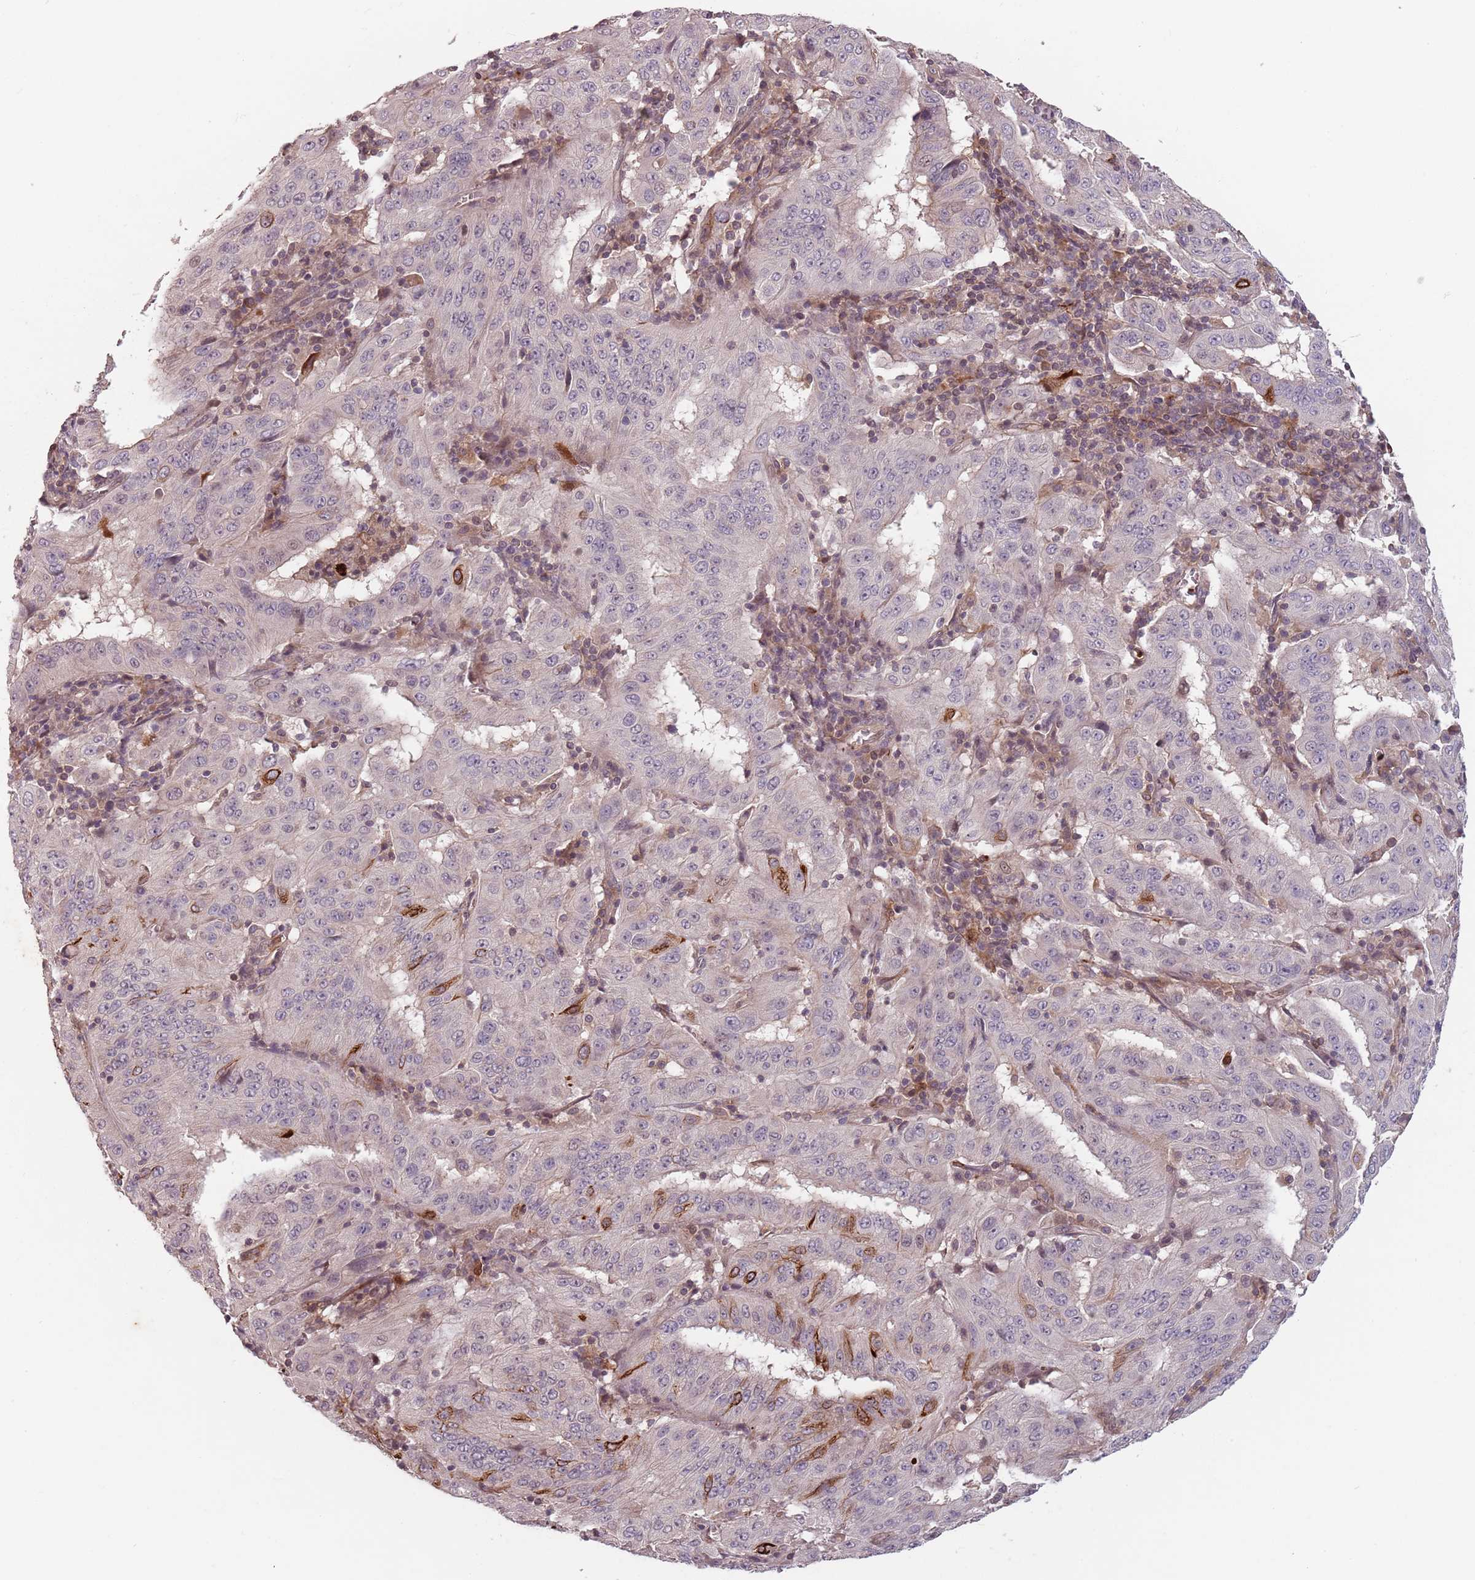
{"staining": {"intensity": "negative", "quantity": "none", "location": "none"}, "tissue": "pancreatic cancer", "cell_type": "Tumor cells", "image_type": "cancer", "snomed": [{"axis": "morphology", "description": "Adenocarcinoma, NOS"}, {"axis": "topography", "description": "Pancreas"}], "caption": "This is a image of IHC staining of pancreatic adenocarcinoma, which shows no positivity in tumor cells. The staining was performed using DAB to visualize the protein expression in brown, while the nuclei were stained in blue with hematoxylin (Magnification: 20x).", "gene": "GPR180", "patient": {"sex": "male", "age": 63}}